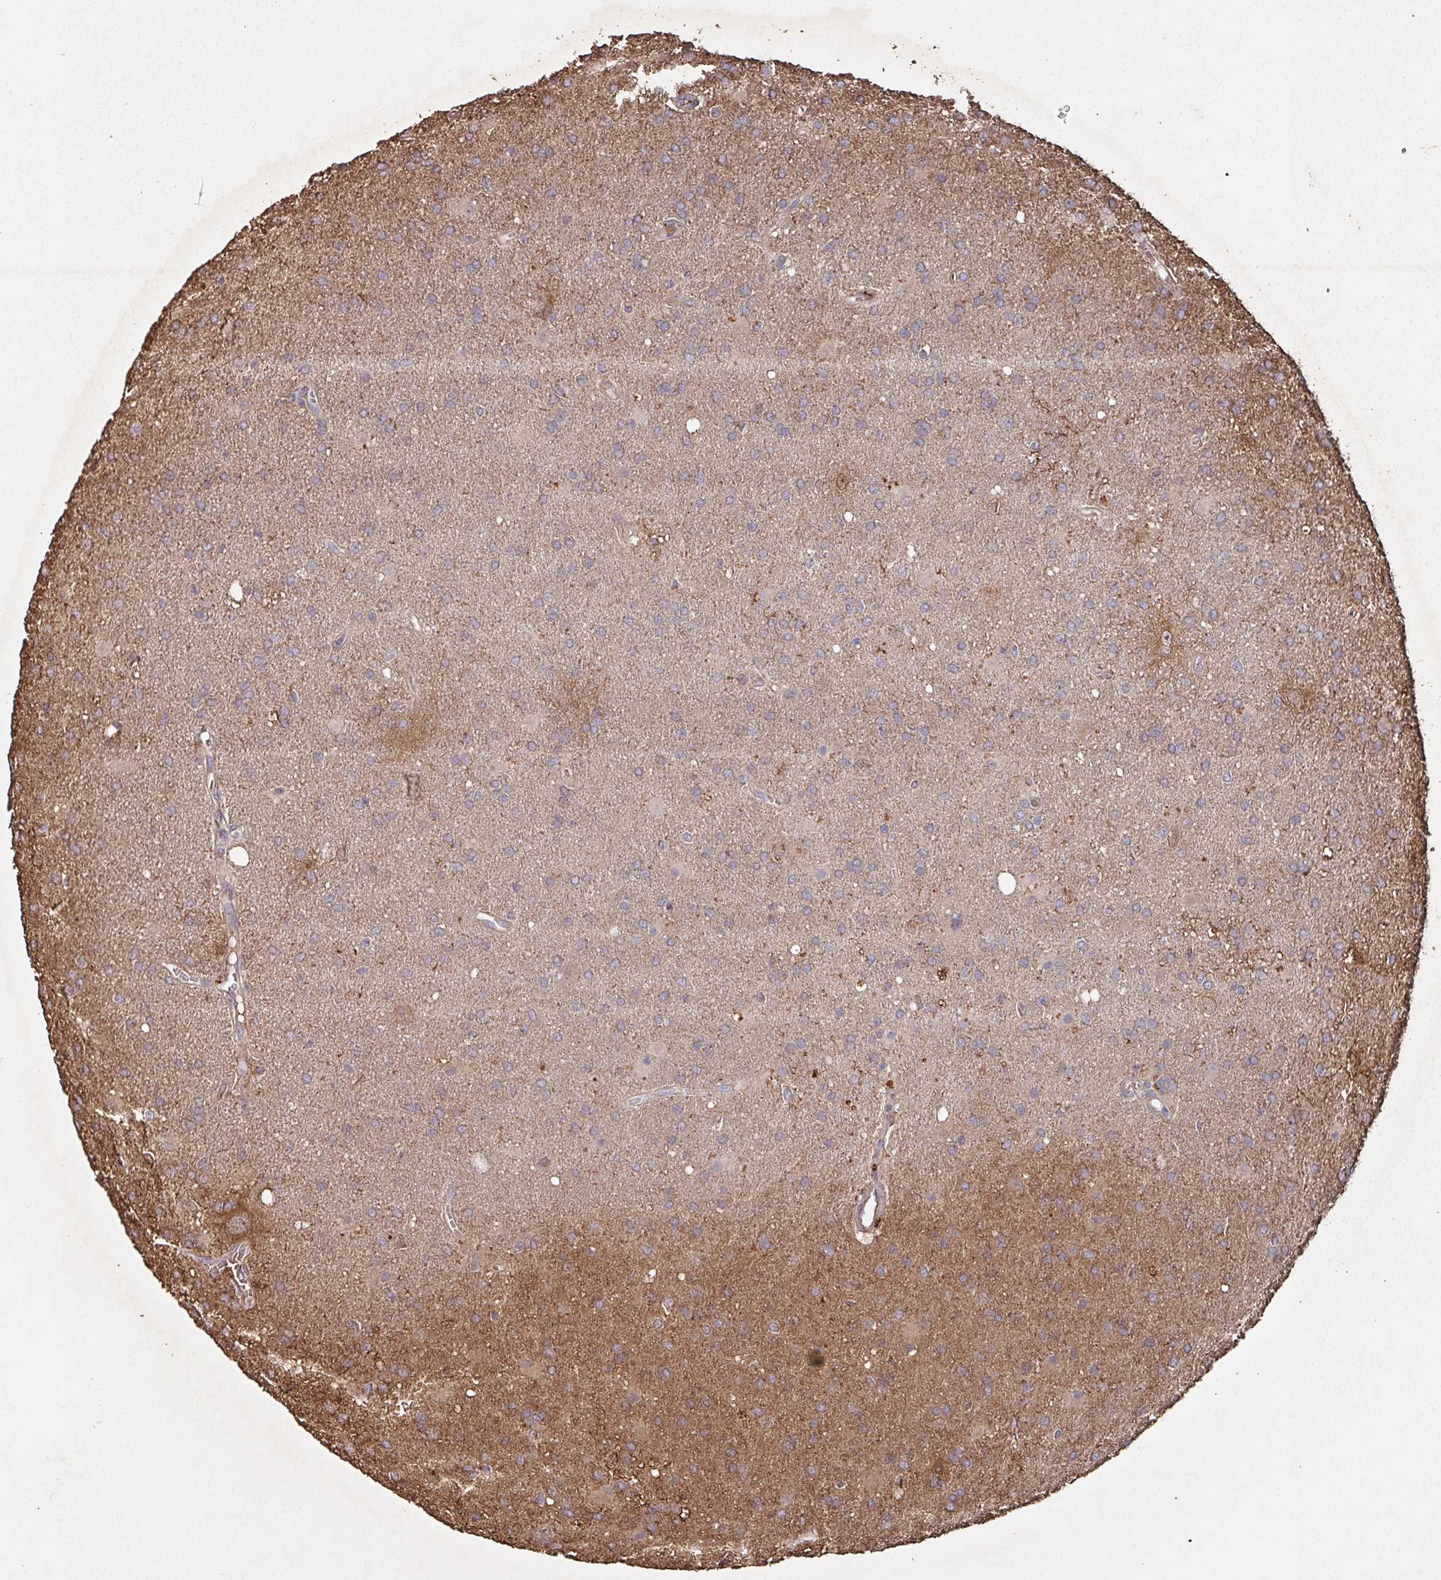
{"staining": {"intensity": "negative", "quantity": "none", "location": "none"}, "tissue": "glioma", "cell_type": "Tumor cells", "image_type": "cancer", "snomed": [{"axis": "morphology", "description": "Glioma, malignant, Low grade"}, {"axis": "topography", "description": "Brain"}], "caption": "The histopathology image shows no staining of tumor cells in low-grade glioma (malignant).", "gene": "MT-ND3", "patient": {"sex": "male", "age": 66}}